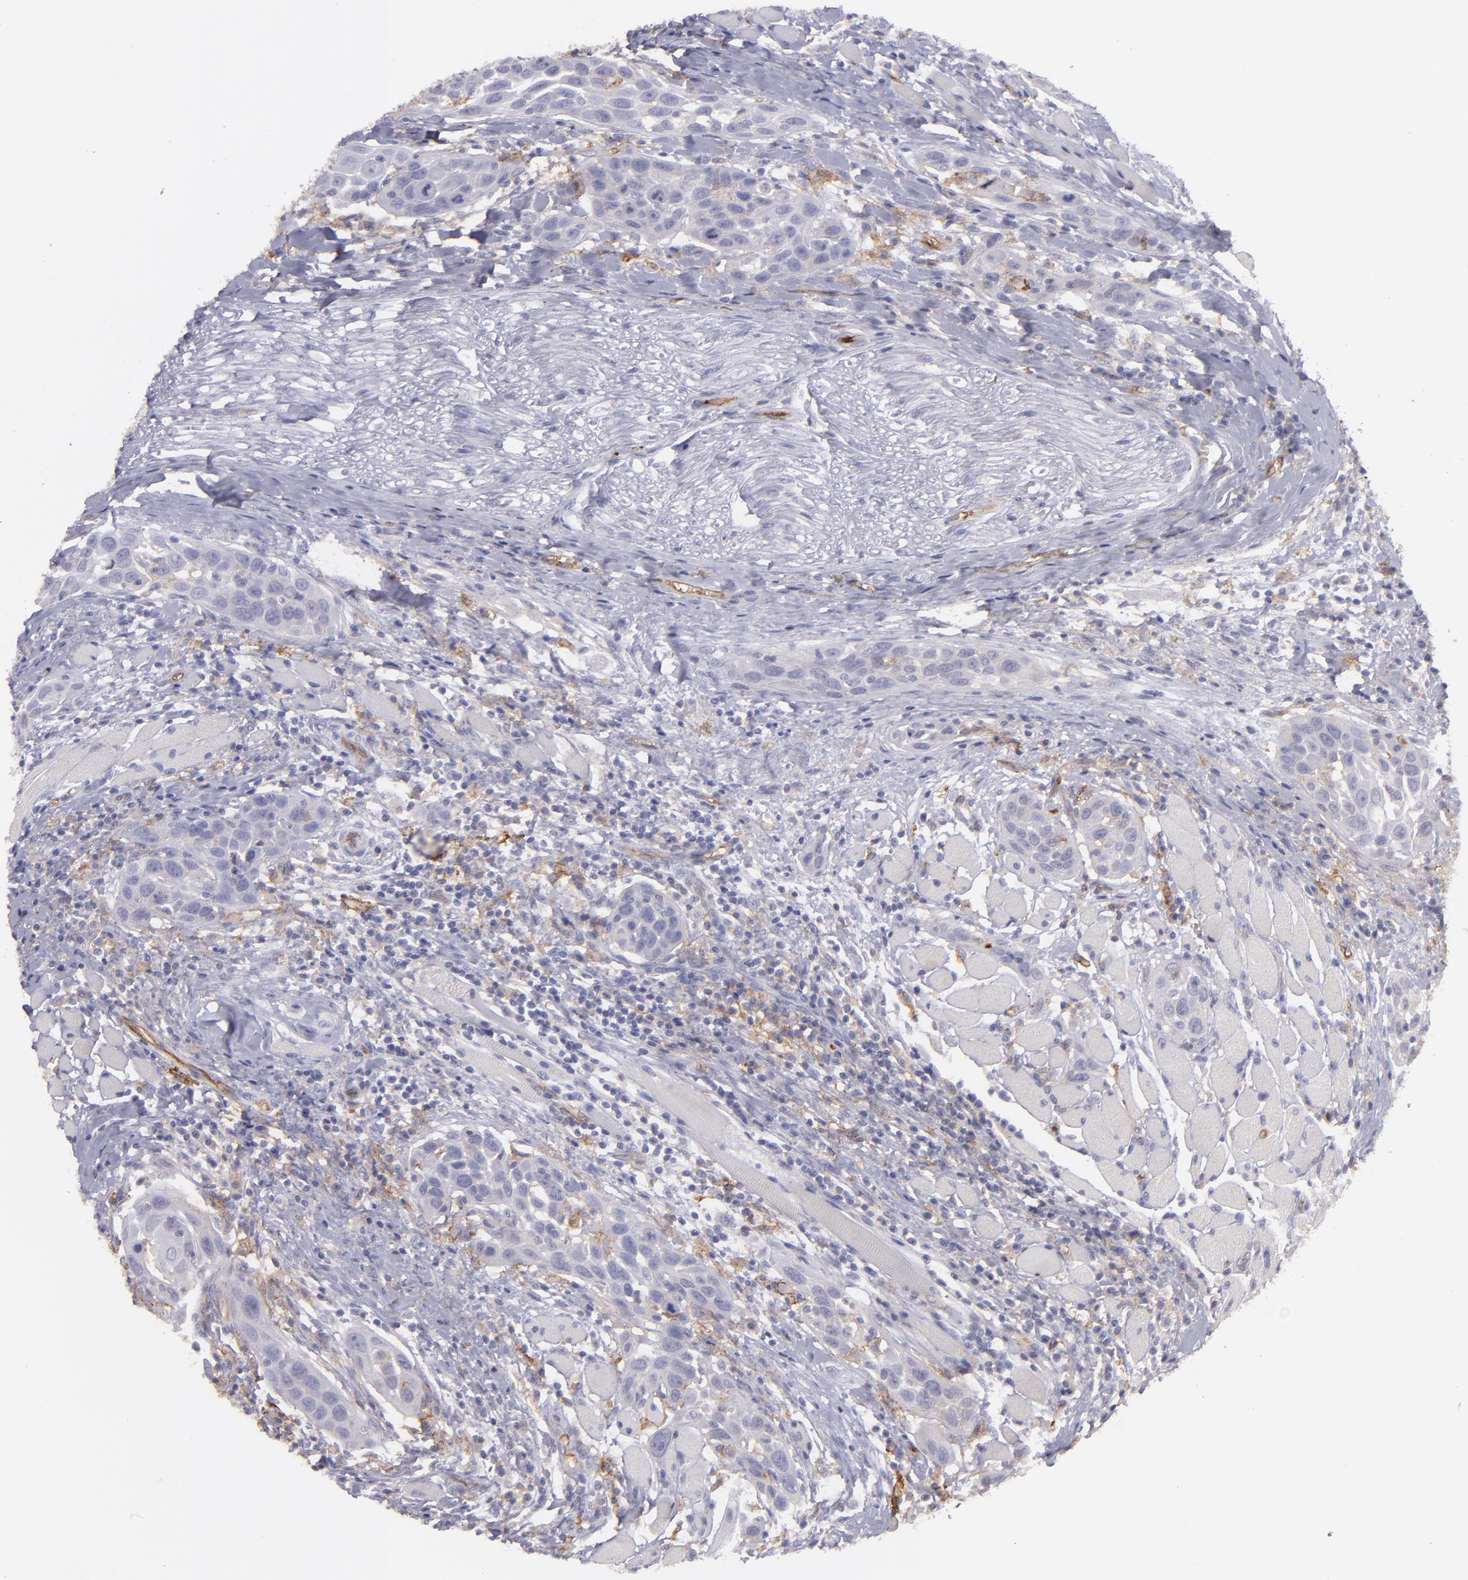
{"staining": {"intensity": "negative", "quantity": "none", "location": "none"}, "tissue": "head and neck cancer", "cell_type": "Tumor cells", "image_type": "cancer", "snomed": [{"axis": "morphology", "description": "Squamous cell carcinoma, NOS"}, {"axis": "topography", "description": "Oral tissue"}, {"axis": "topography", "description": "Head-Neck"}], "caption": "Tumor cells are negative for protein expression in human squamous cell carcinoma (head and neck). Nuclei are stained in blue.", "gene": "ACE", "patient": {"sex": "female", "age": 50}}